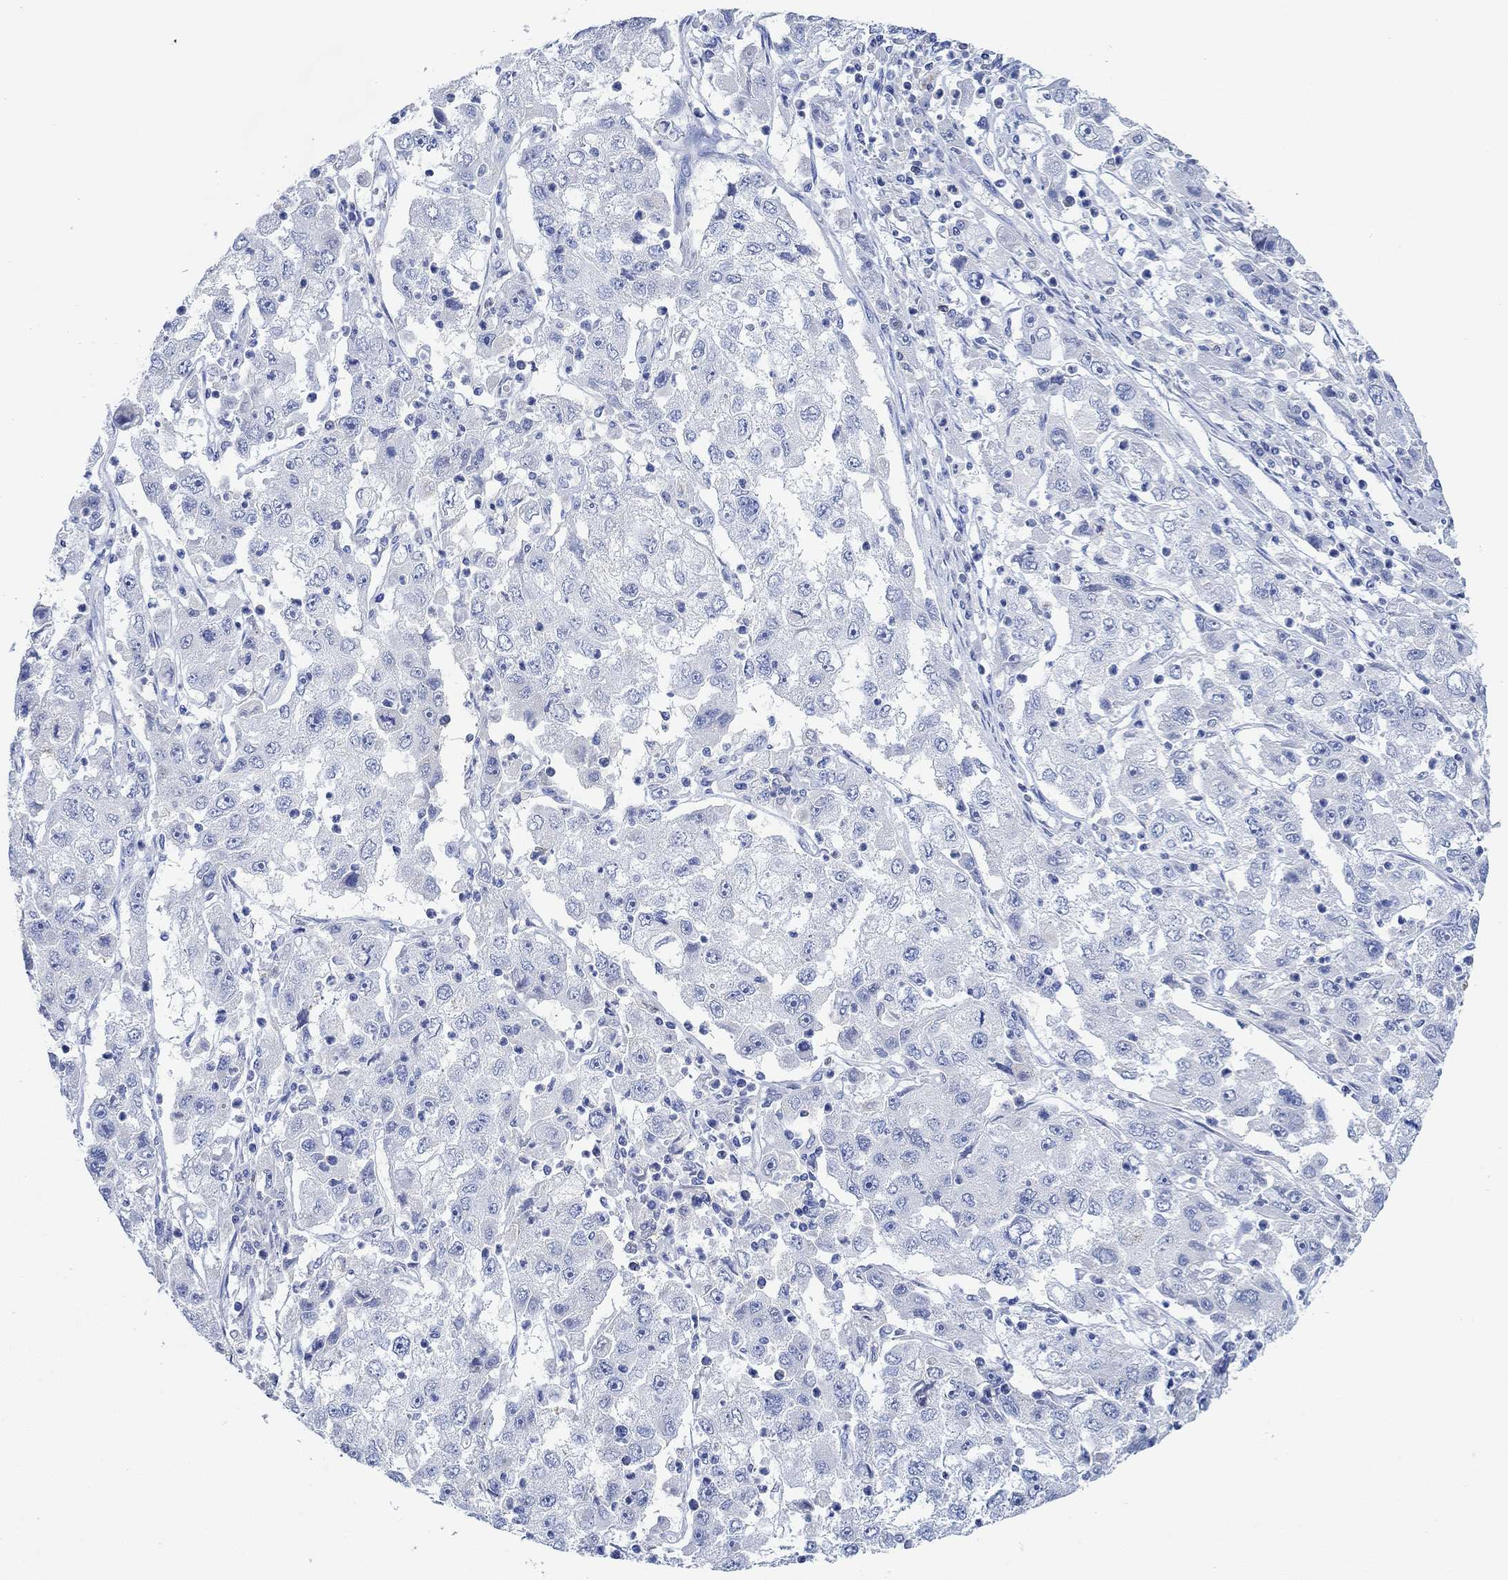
{"staining": {"intensity": "negative", "quantity": "none", "location": "none"}, "tissue": "cervical cancer", "cell_type": "Tumor cells", "image_type": "cancer", "snomed": [{"axis": "morphology", "description": "Squamous cell carcinoma, NOS"}, {"axis": "topography", "description": "Cervix"}], "caption": "IHC of cervical cancer (squamous cell carcinoma) demonstrates no positivity in tumor cells.", "gene": "PPP1R17", "patient": {"sex": "female", "age": 36}}